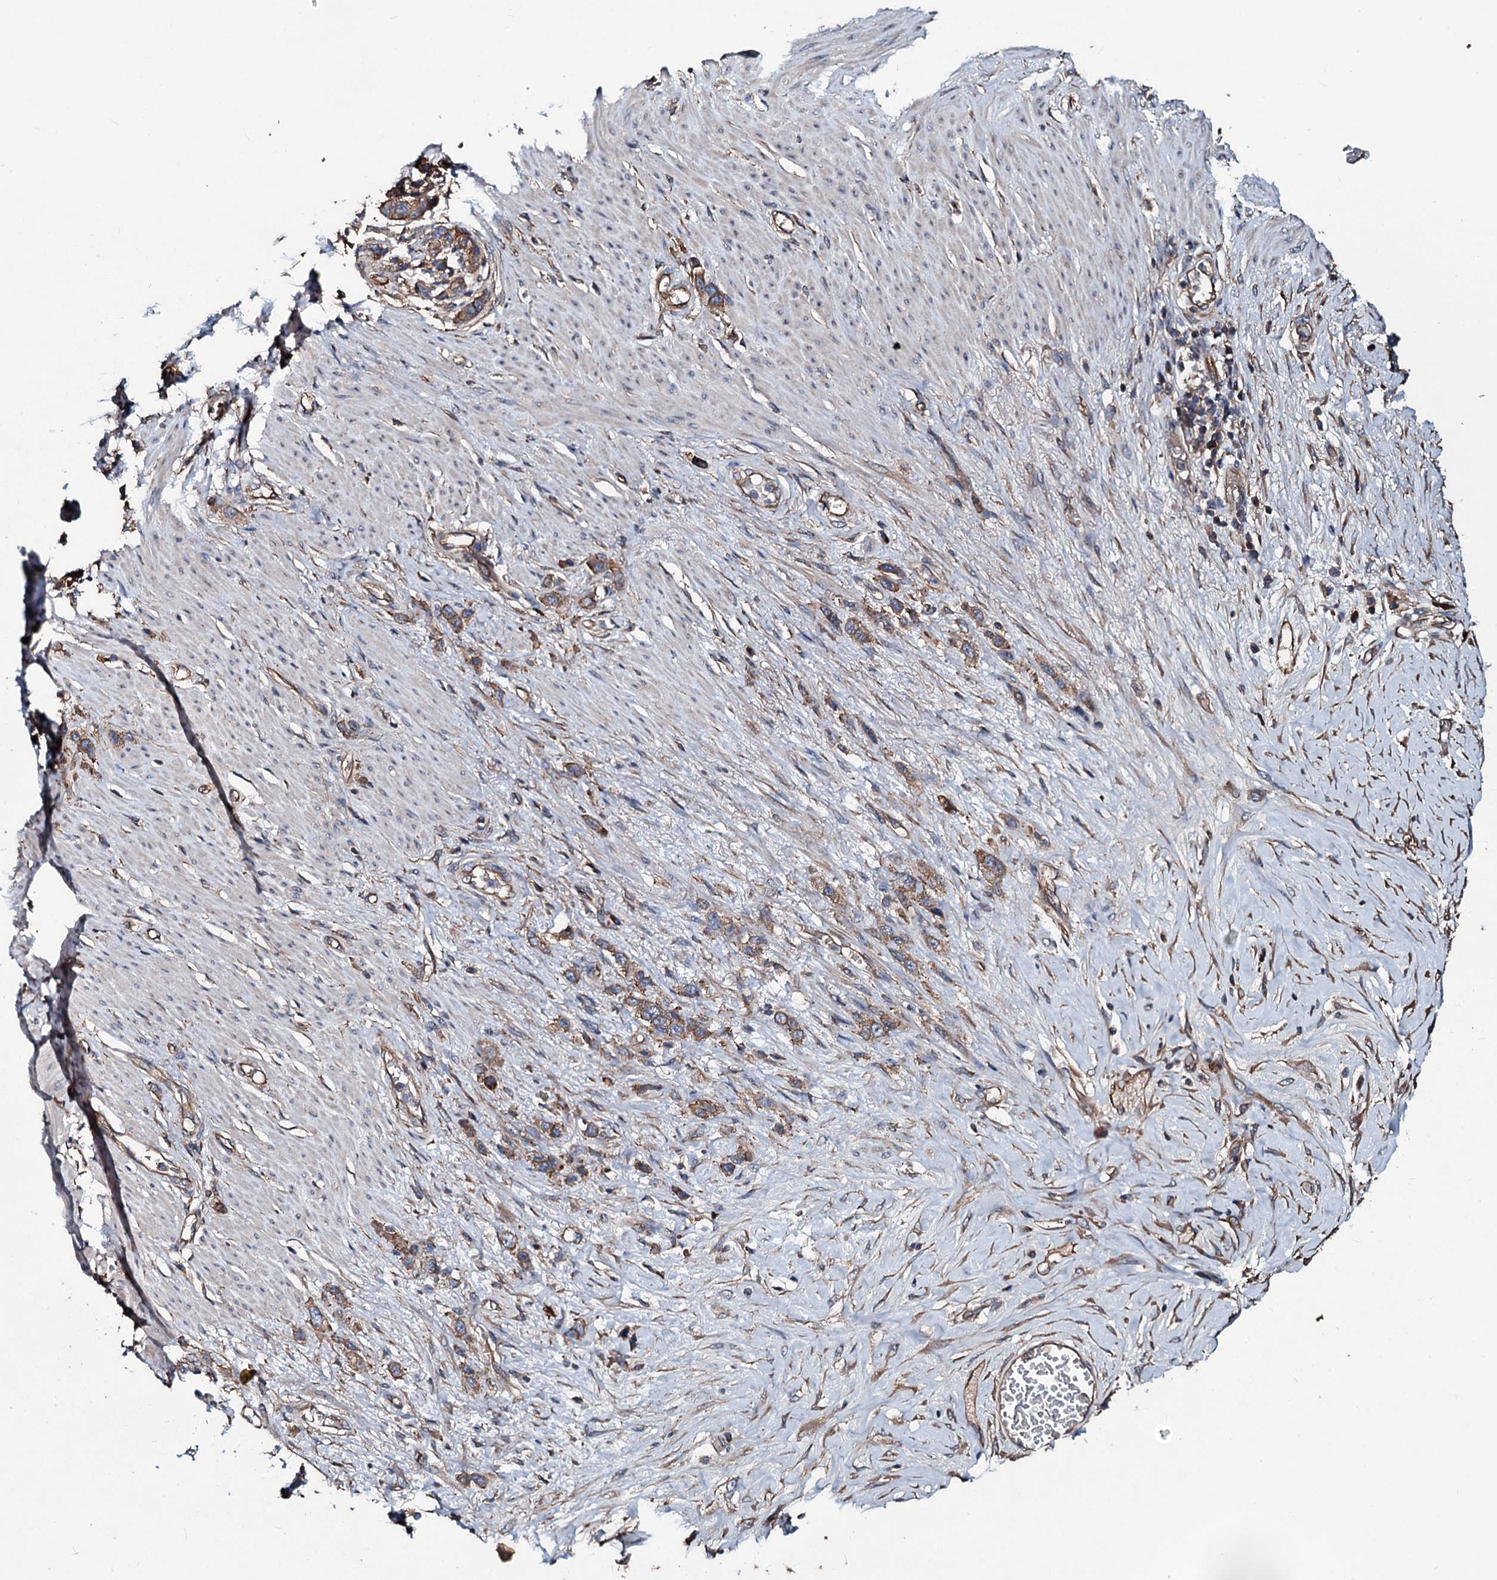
{"staining": {"intensity": "moderate", "quantity": ">75%", "location": "cytoplasmic/membranous"}, "tissue": "stomach cancer", "cell_type": "Tumor cells", "image_type": "cancer", "snomed": [{"axis": "morphology", "description": "Adenocarcinoma, NOS"}, {"axis": "morphology", "description": "Adenocarcinoma, High grade"}, {"axis": "topography", "description": "Stomach, upper"}, {"axis": "topography", "description": "Stomach, lower"}], "caption": "This is an image of immunohistochemistry staining of stomach cancer, which shows moderate positivity in the cytoplasmic/membranous of tumor cells.", "gene": "DMAC2", "patient": {"sex": "female", "age": 65}}